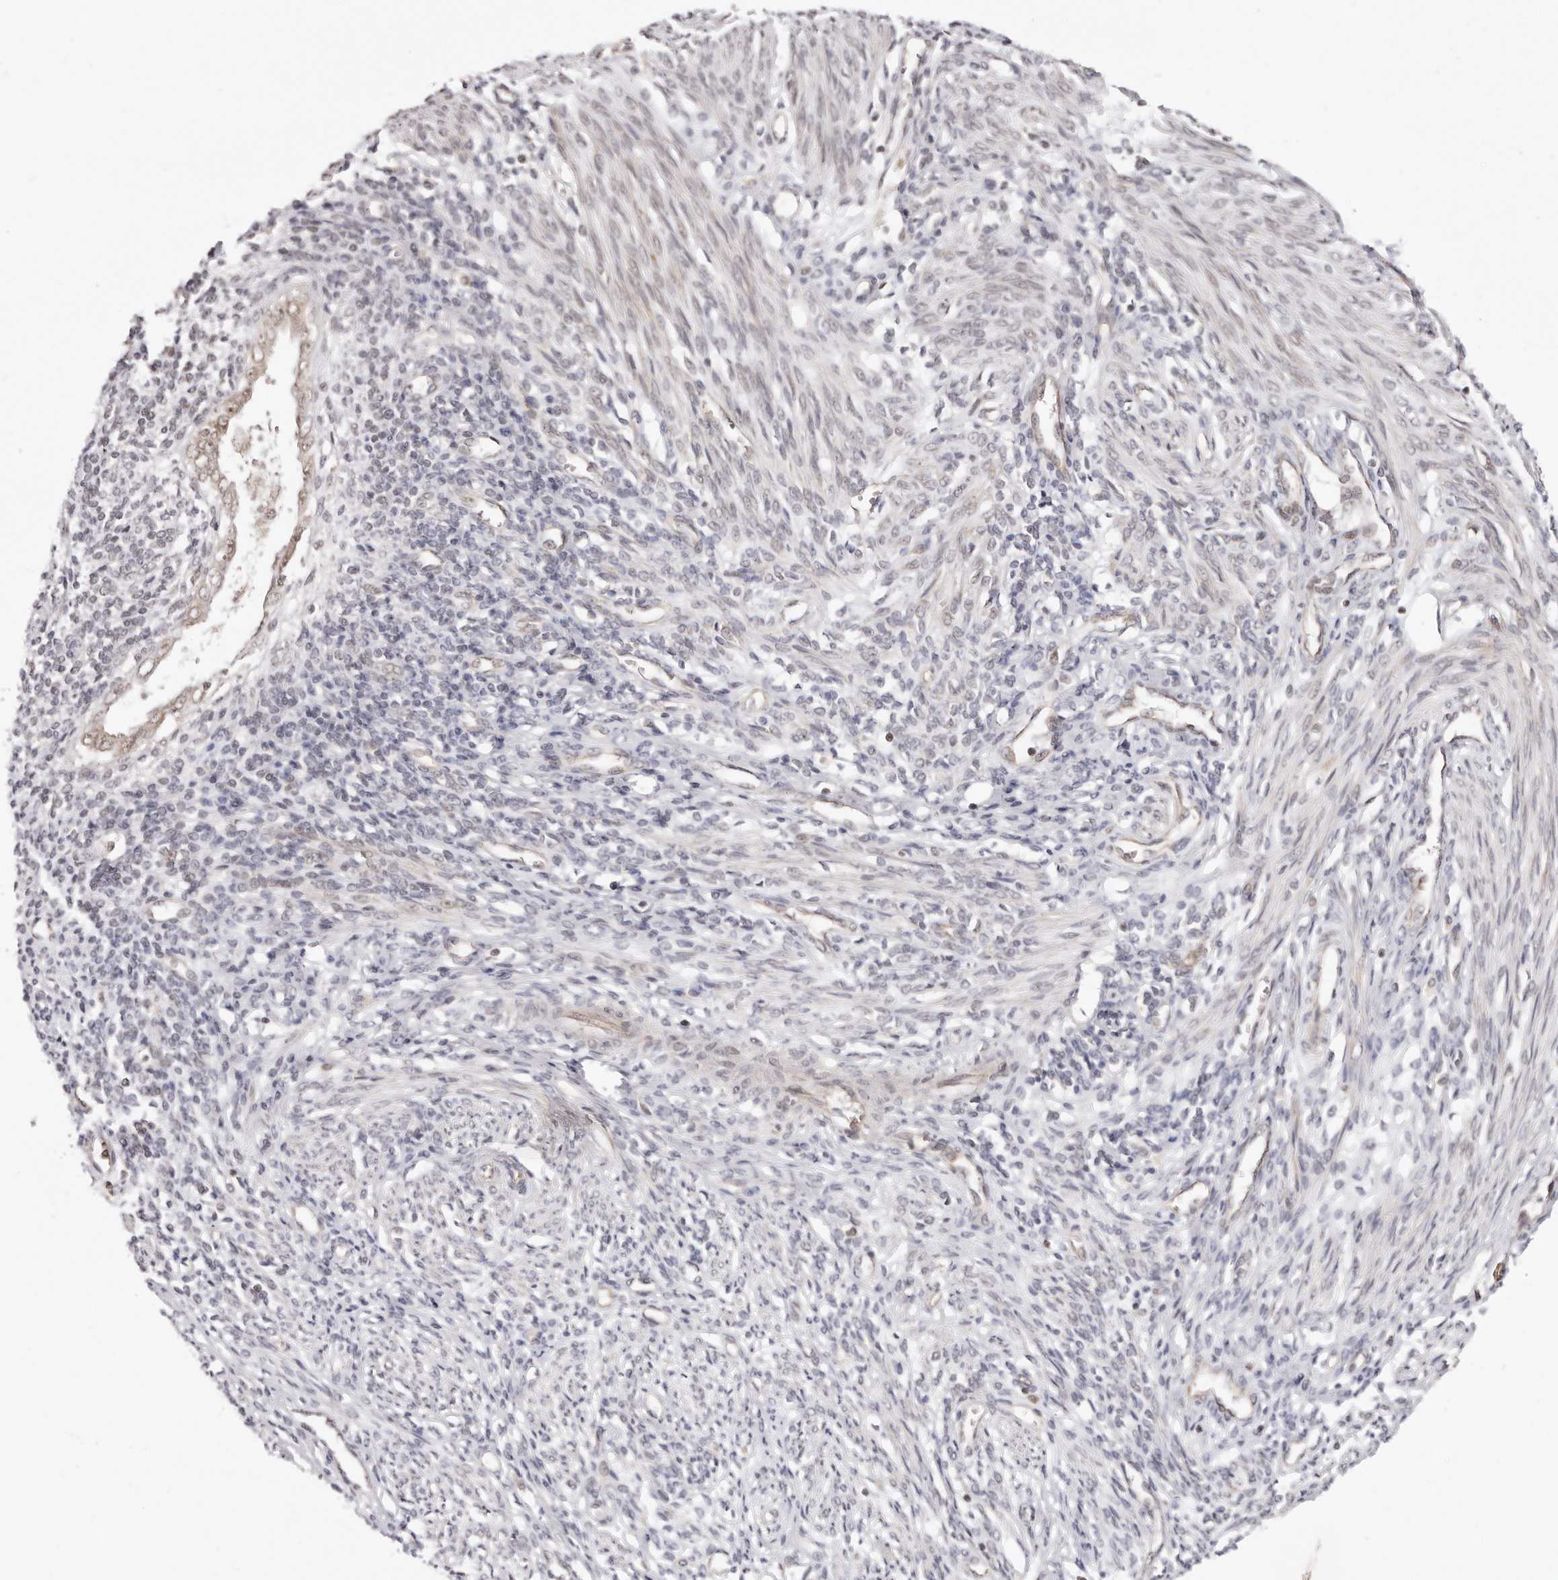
{"staining": {"intensity": "weak", "quantity": "<25%", "location": "nuclear"}, "tissue": "endometrium", "cell_type": "Cells in endometrial stroma", "image_type": "normal", "snomed": [{"axis": "morphology", "description": "Normal tissue, NOS"}, {"axis": "topography", "description": "Endometrium"}], "caption": "Immunohistochemistry (IHC) image of benign human endometrium stained for a protein (brown), which exhibits no staining in cells in endometrial stroma.", "gene": "MED8", "patient": {"sex": "female", "age": 66}}